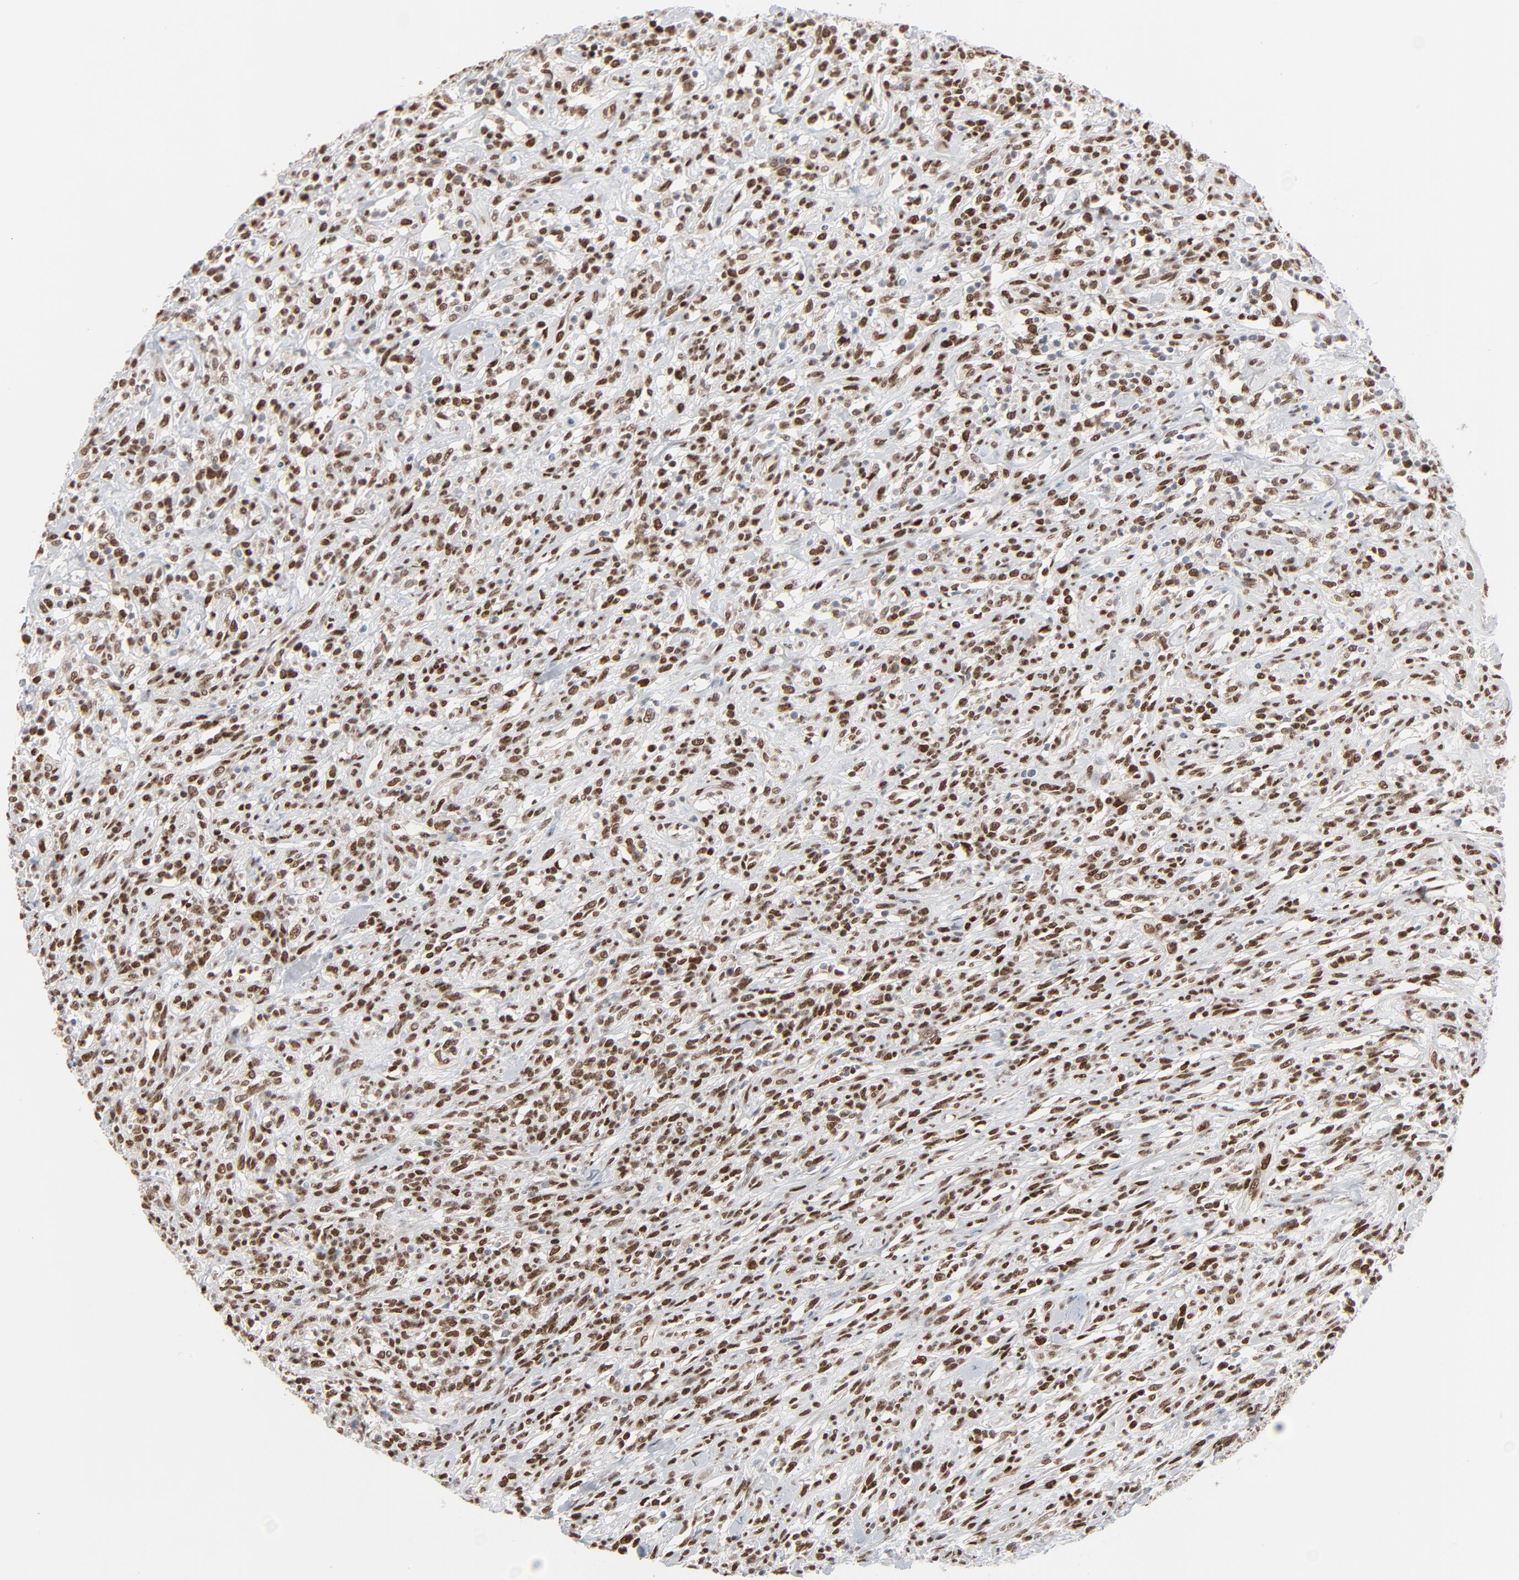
{"staining": {"intensity": "strong", "quantity": ">75%", "location": "nuclear"}, "tissue": "lymphoma", "cell_type": "Tumor cells", "image_type": "cancer", "snomed": [{"axis": "morphology", "description": "Malignant lymphoma, non-Hodgkin's type, High grade"}, {"axis": "topography", "description": "Lymph node"}], "caption": "Approximately >75% of tumor cells in human lymphoma show strong nuclear protein expression as visualized by brown immunohistochemical staining.", "gene": "CUX1", "patient": {"sex": "female", "age": 73}}